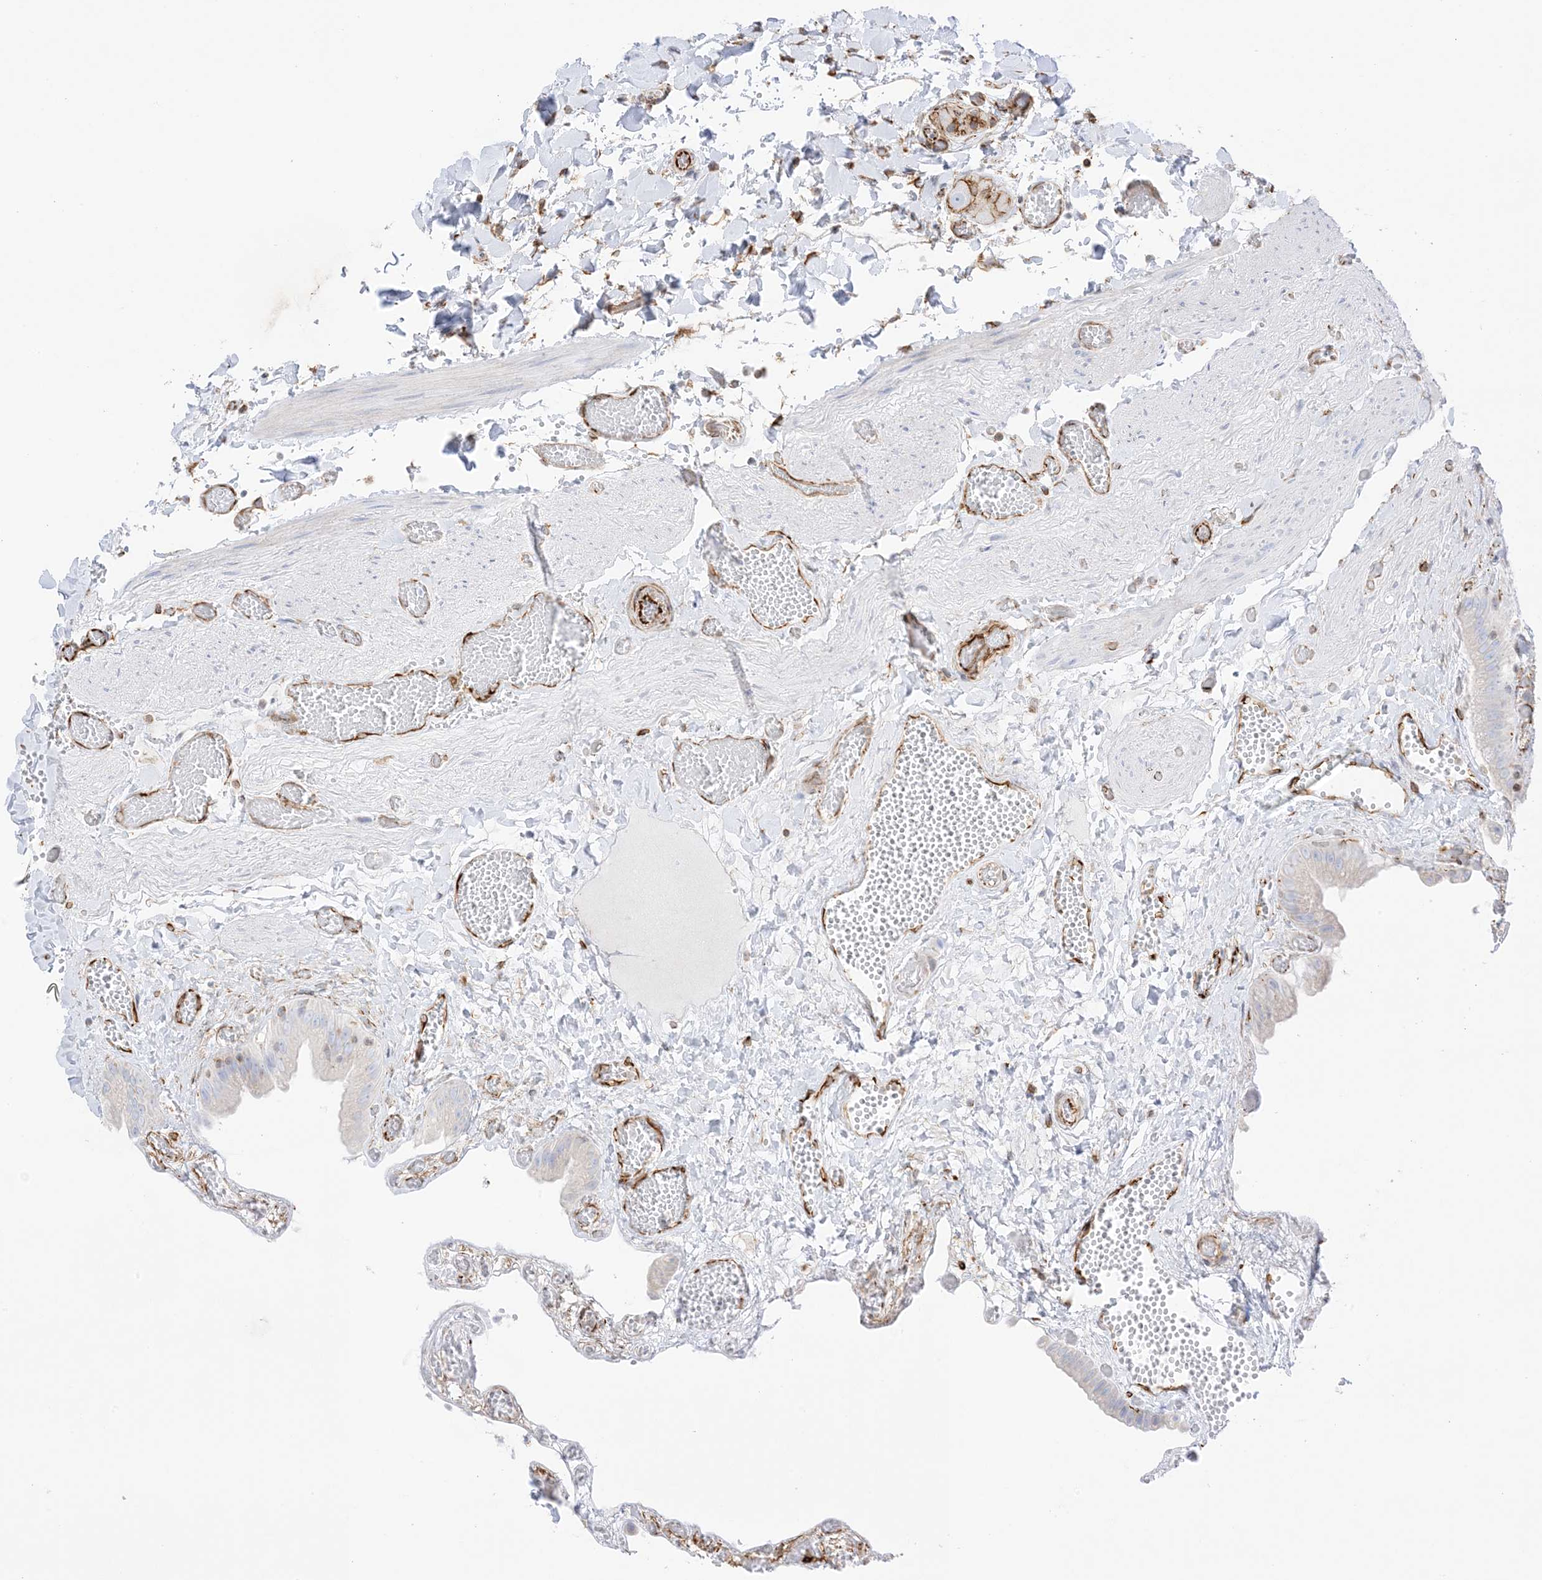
{"staining": {"intensity": "negative", "quantity": "none", "location": "none"}, "tissue": "gallbladder", "cell_type": "Glandular cells", "image_type": "normal", "snomed": [{"axis": "morphology", "description": "Normal tissue, NOS"}, {"axis": "topography", "description": "Gallbladder"}], "caption": "Immunohistochemical staining of benign human gallbladder displays no significant positivity in glandular cells.", "gene": "PID1", "patient": {"sex": "female", "age": 64}}